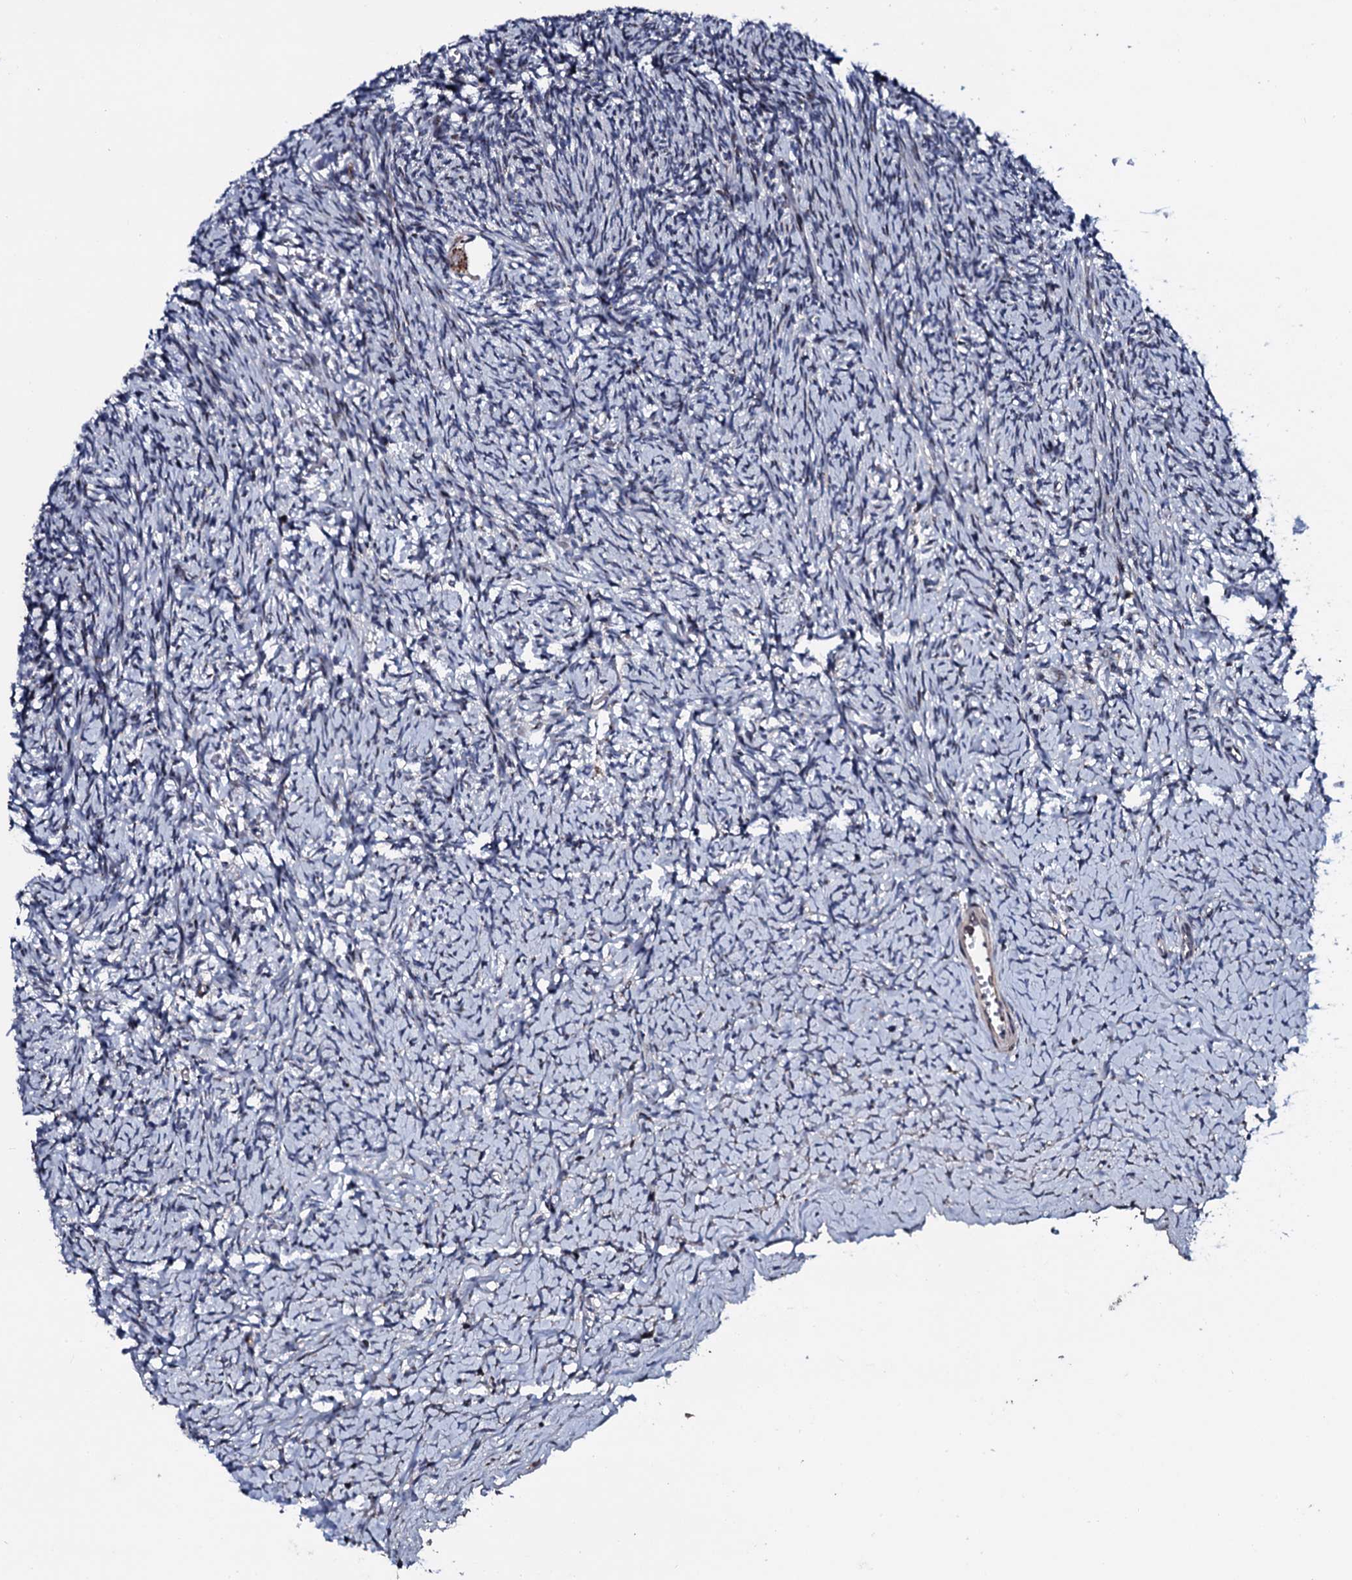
{"staining": {"intensity": "moderate", "quantity": ">75%", "location": "cytoplasmic/membranous"}, "tissue": "ovary", "cell_type": "Follicle cells", "image_type": "normal", "snomed": [{"axis": "morphology", "description": "Normal tissue, NOS"}, {"axis": "topography", "description": "Ovary"}], "caption": "Immunohistochemical staining of unremarkable ovary displays >75% levels of moderate cytoplasmic/membranous protein expression in about >75% of follicle cells.", "gene": "PLET1", "patient": {"sex": "female", "age": 39}}